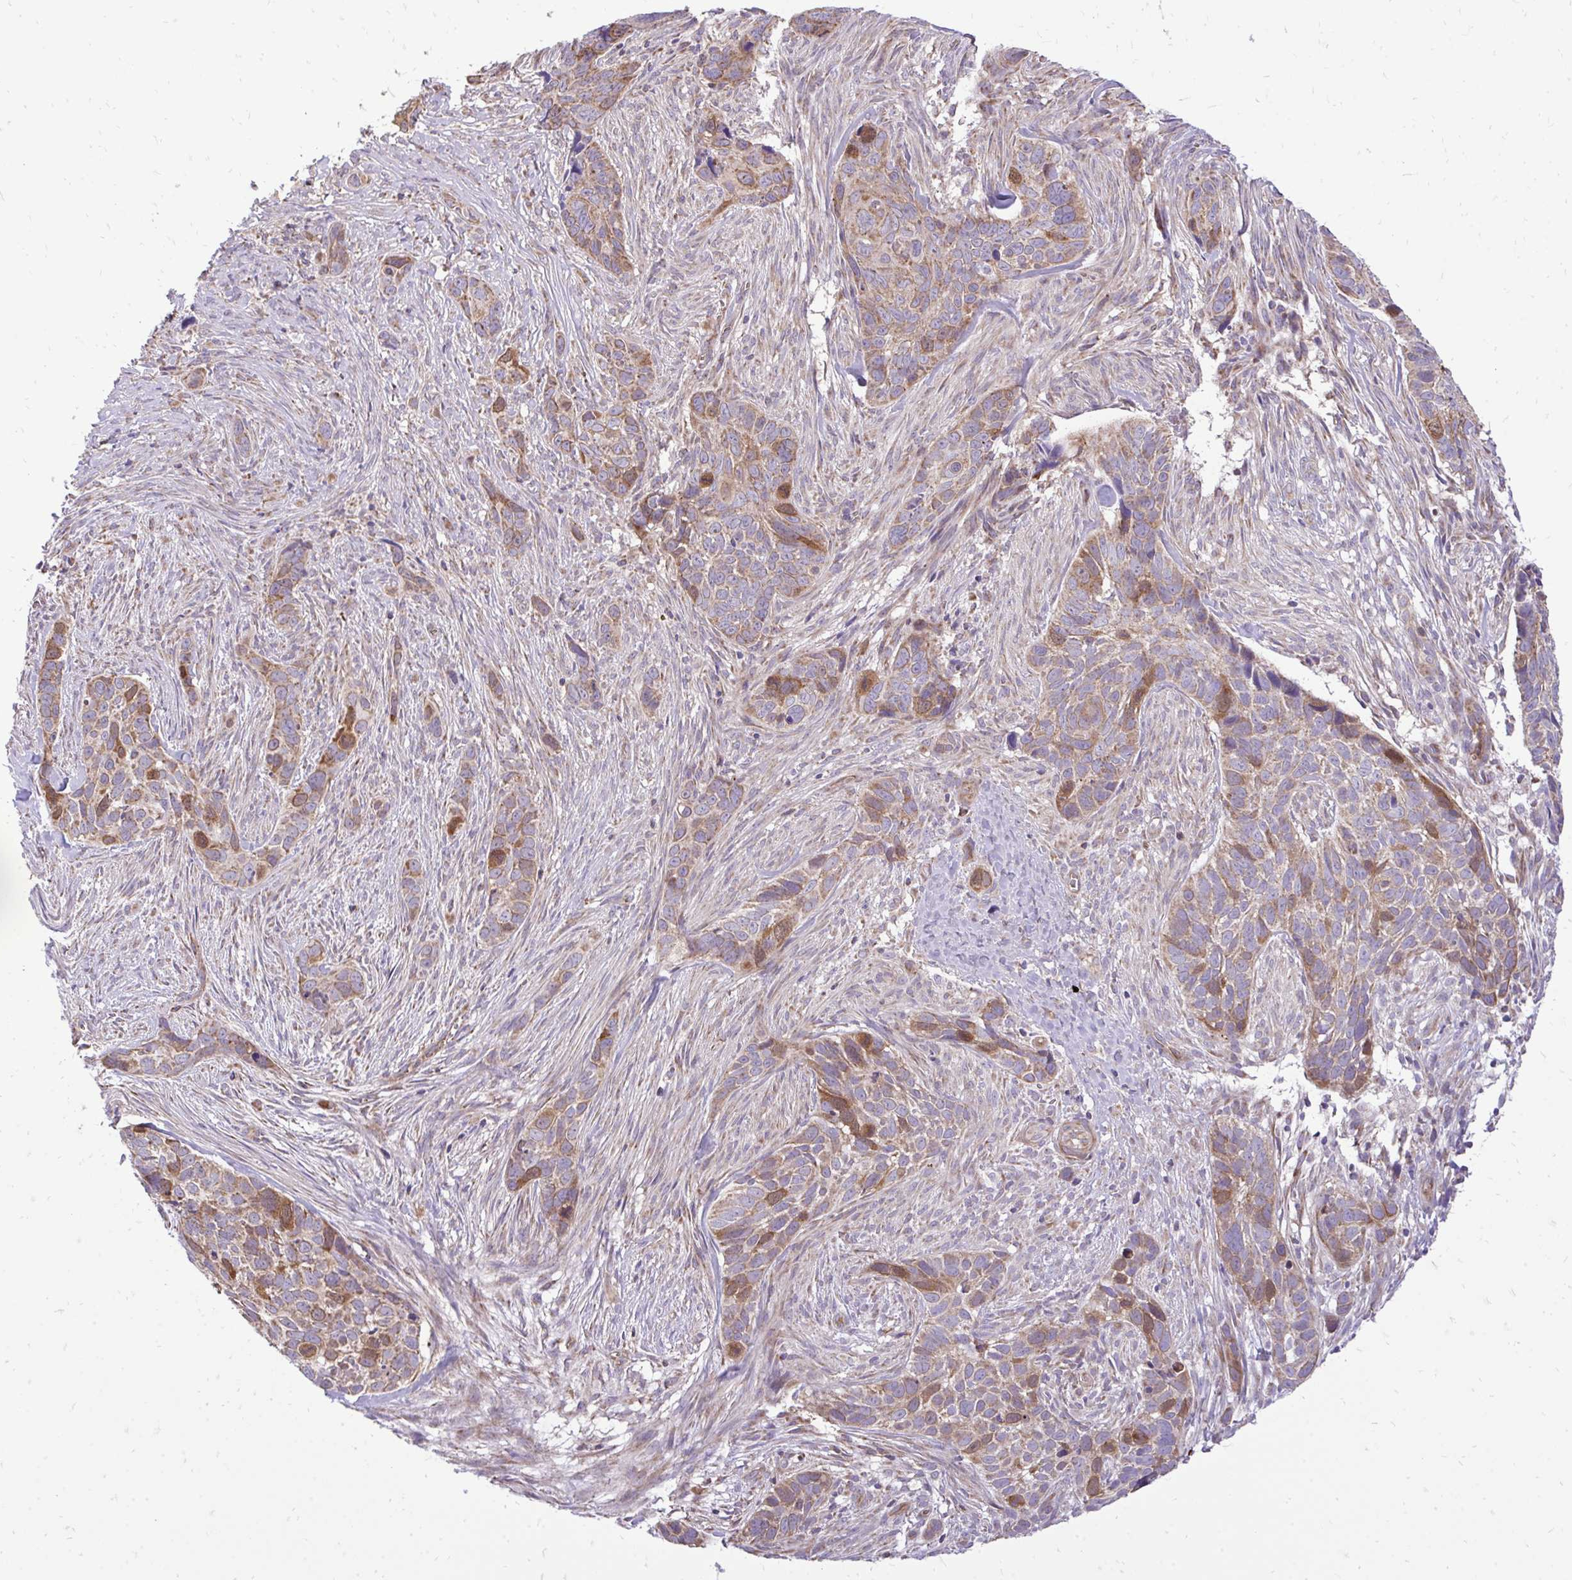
{"staining": {"intensity": "moderate", "quantity": ">75%", "location": "cytoplasmic/membranous"}, "tissue": "skin cancer", "cell_type": "Tumor cells", "image_type": "cancer", "snomed": [{"axis": "morphology", "description": "Basal cell carcinoma"}, {"axis": "topography", "description": "Skin"}], "caption": "The immunohistochemical stain shows moderate cytoplasmic/membranous expression in tumor cells of skin basal cell carcinoma tissue. Ihc stains the protein of interest in brown and the nuclei are stained blue.", "gene": "UBE2C", "patient": {"sex": "female", "age": 82}}